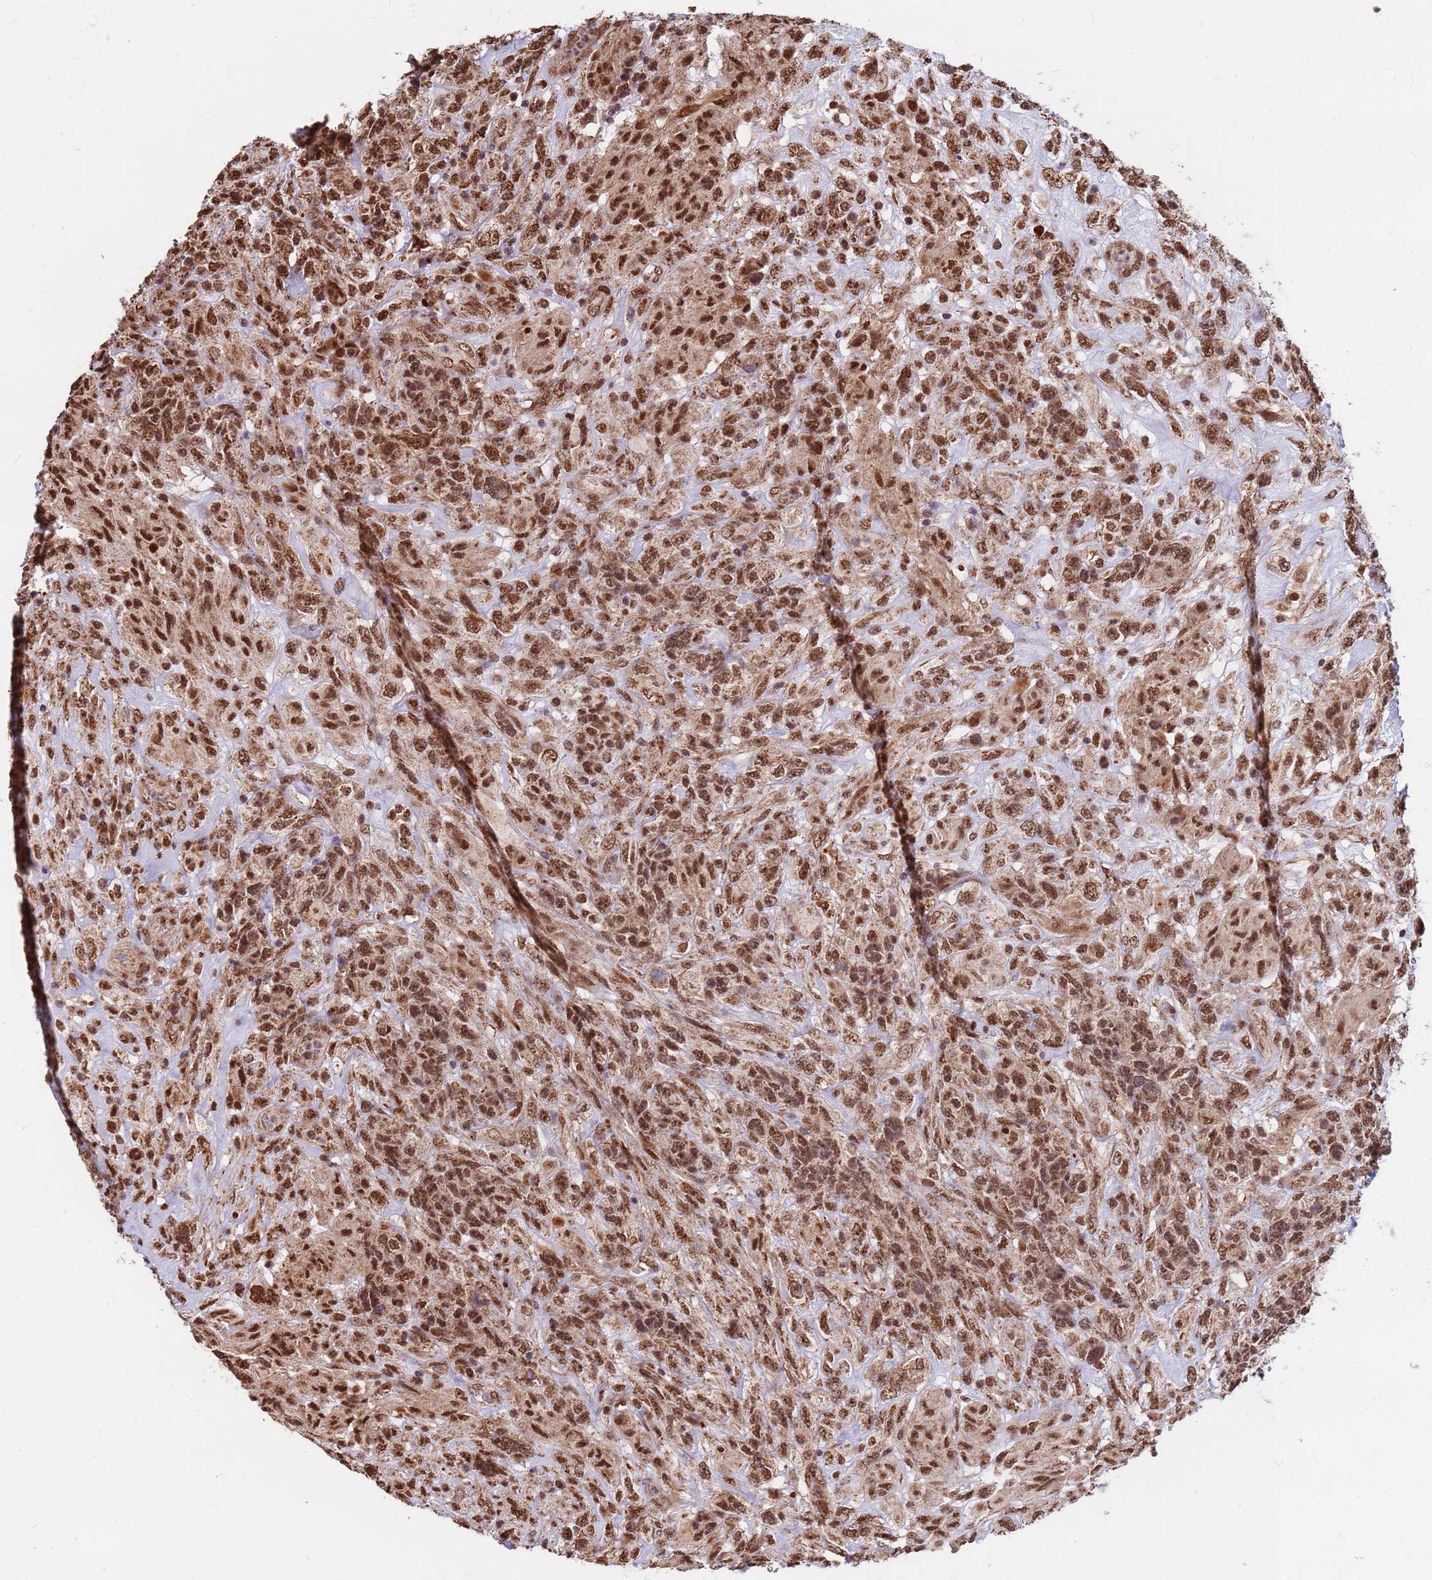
{"staining": {"intensity": "strong", "quantity": ">75%", "location": "cytoplasmic/membranous,nuclear"}, "tissue": "glioma", "cell_type": "Tumor cells", "image_type": "cancer", "snomed": [{"axis": "morphology", "description": "Glioma, malignant, High grade"}, {"axis": "topography", "description": "Brain"}], "caption": "Brown immunohistochemical staining in human glioma reveals strong cytoplasmic/membranous and nuclear expression in approximately >75% of tumor cells.", "gene": "DENND2B", "patient": {"sex": "male", "age": 61}}